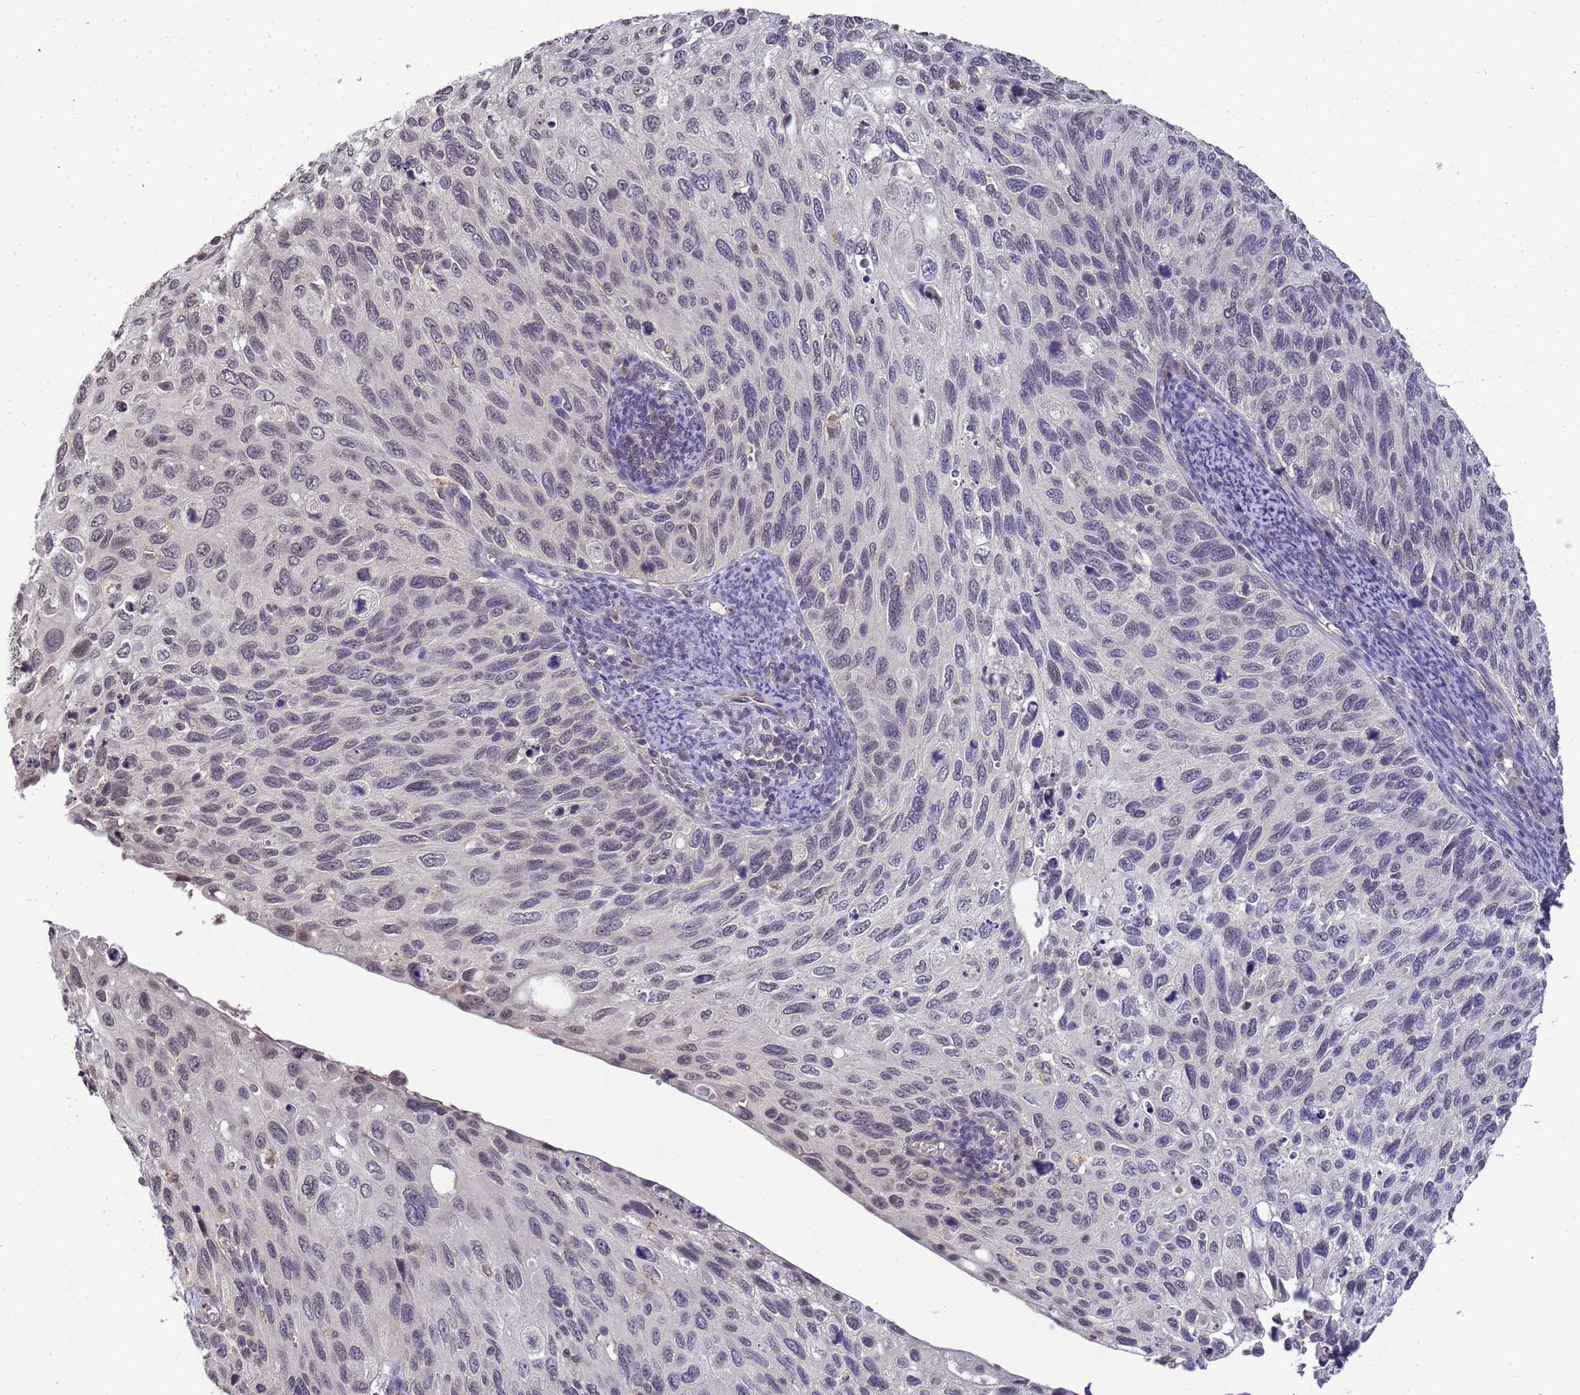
{"staining": {"intensity": "negative", "quantity": "none", "location": "none"}, "tissue": "cervical cancer", "cell_type": "Tumor cells", "image_type": "cancer", "snomed": [{"axis": "morphology", "description": "Squamous cell carcinoma, NOS"}, {"axis": "topography", "description": "Cervix"}], "caption": "The histopathology image exhibits no significant staining in tumor cells of squamous cell carcinoma (cervical). (DAB immunohistochemistry visualized using brightfield microscopy, high magnification).", "gene": "MYL7", "patient": {"sex": "female", "age": 70}}